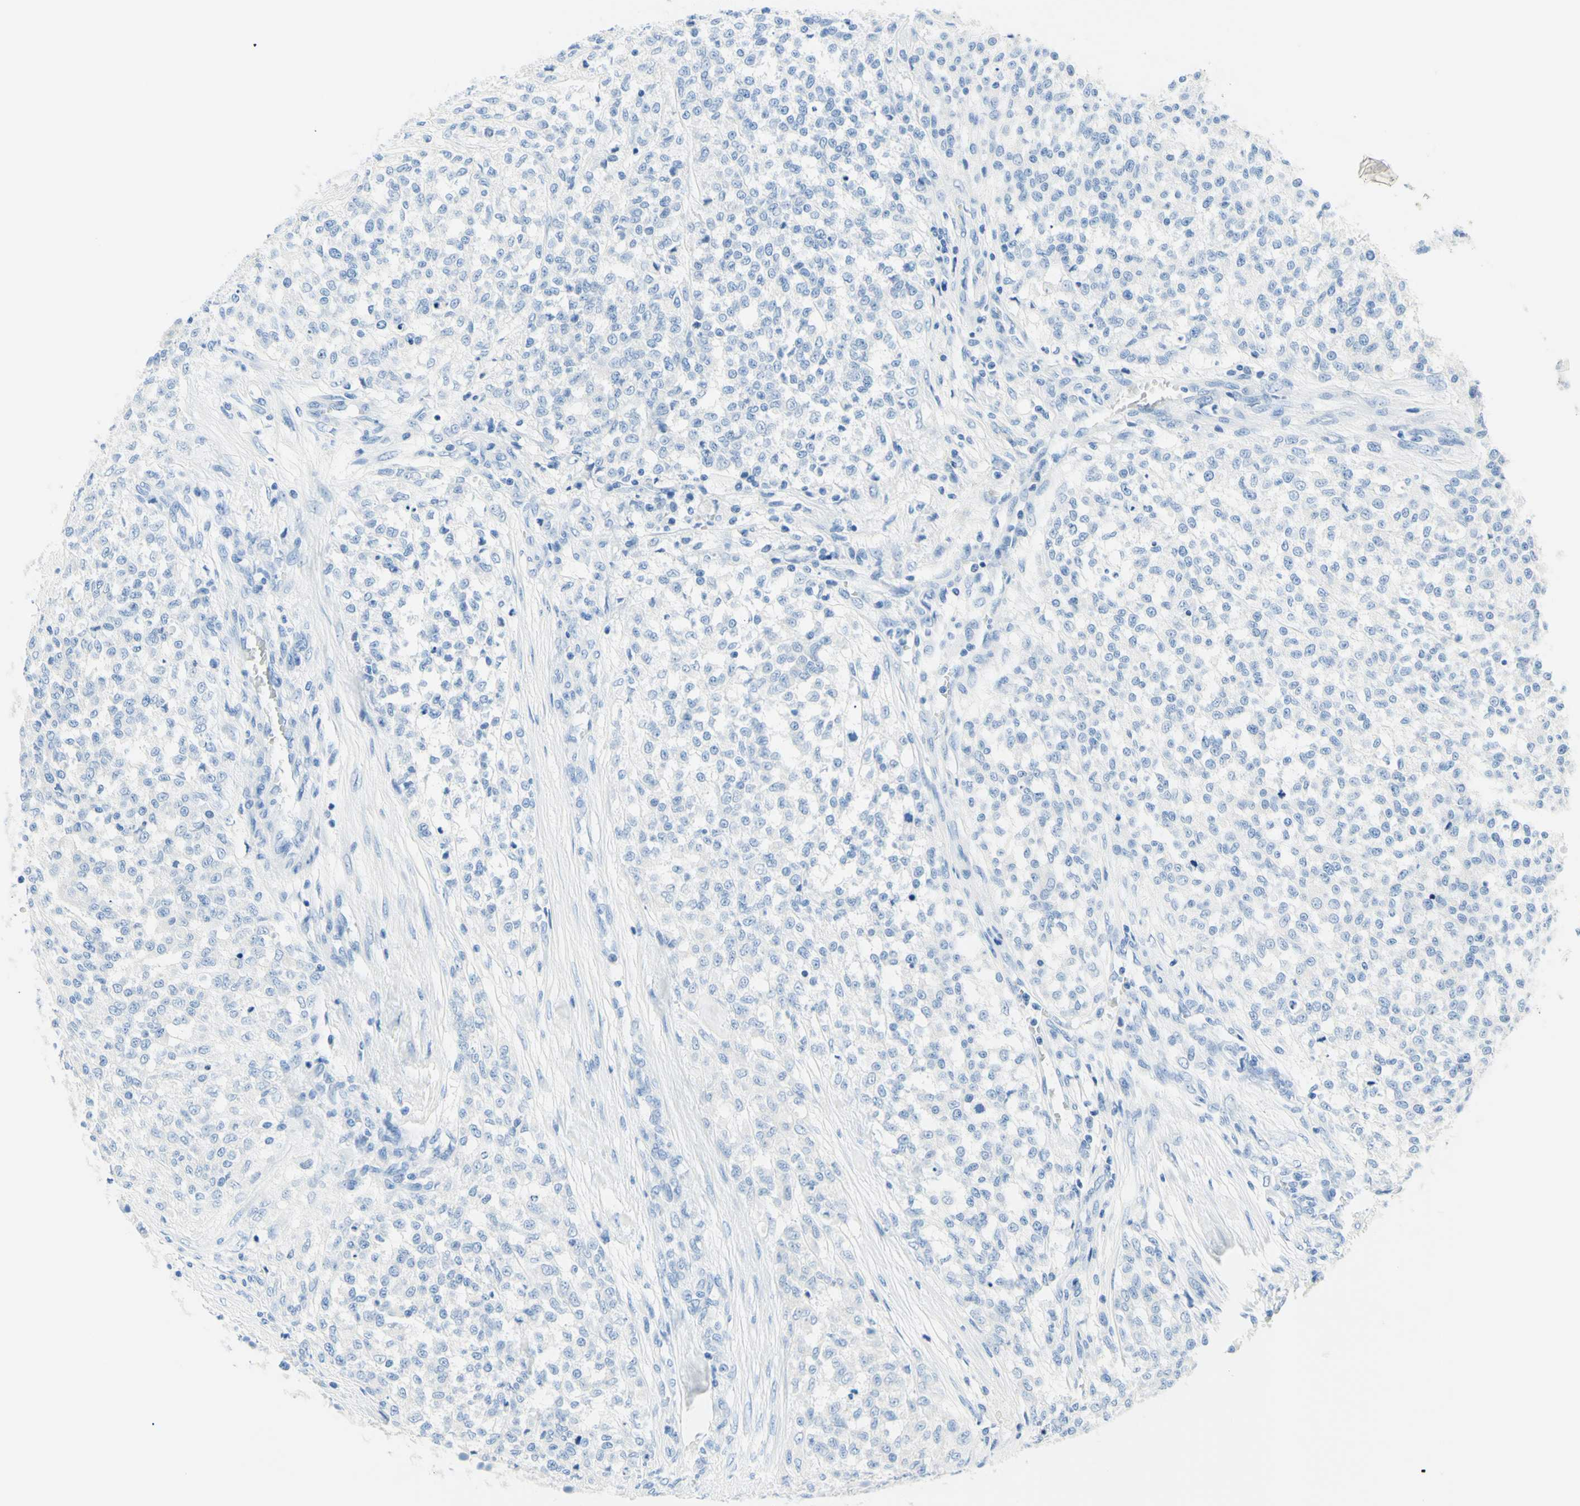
{"staining": {"intensity": "negative", "quantity": "none", "location": "none"}, "tissue": "testis cancer", "cell_type": "Tumor cells", "image_type": "cancer", "snomed": [{"axis": "morphology", "description": "Seminoma, NOS"}, {"axis": "topography", "description": "Testis"}], "caption": "This is a image of immunohistochemistry staining of testis cancer, which shows no positivity in tumor cells.", "gene": "MYH2", "patient": {"sex": "male", "age": 59}}